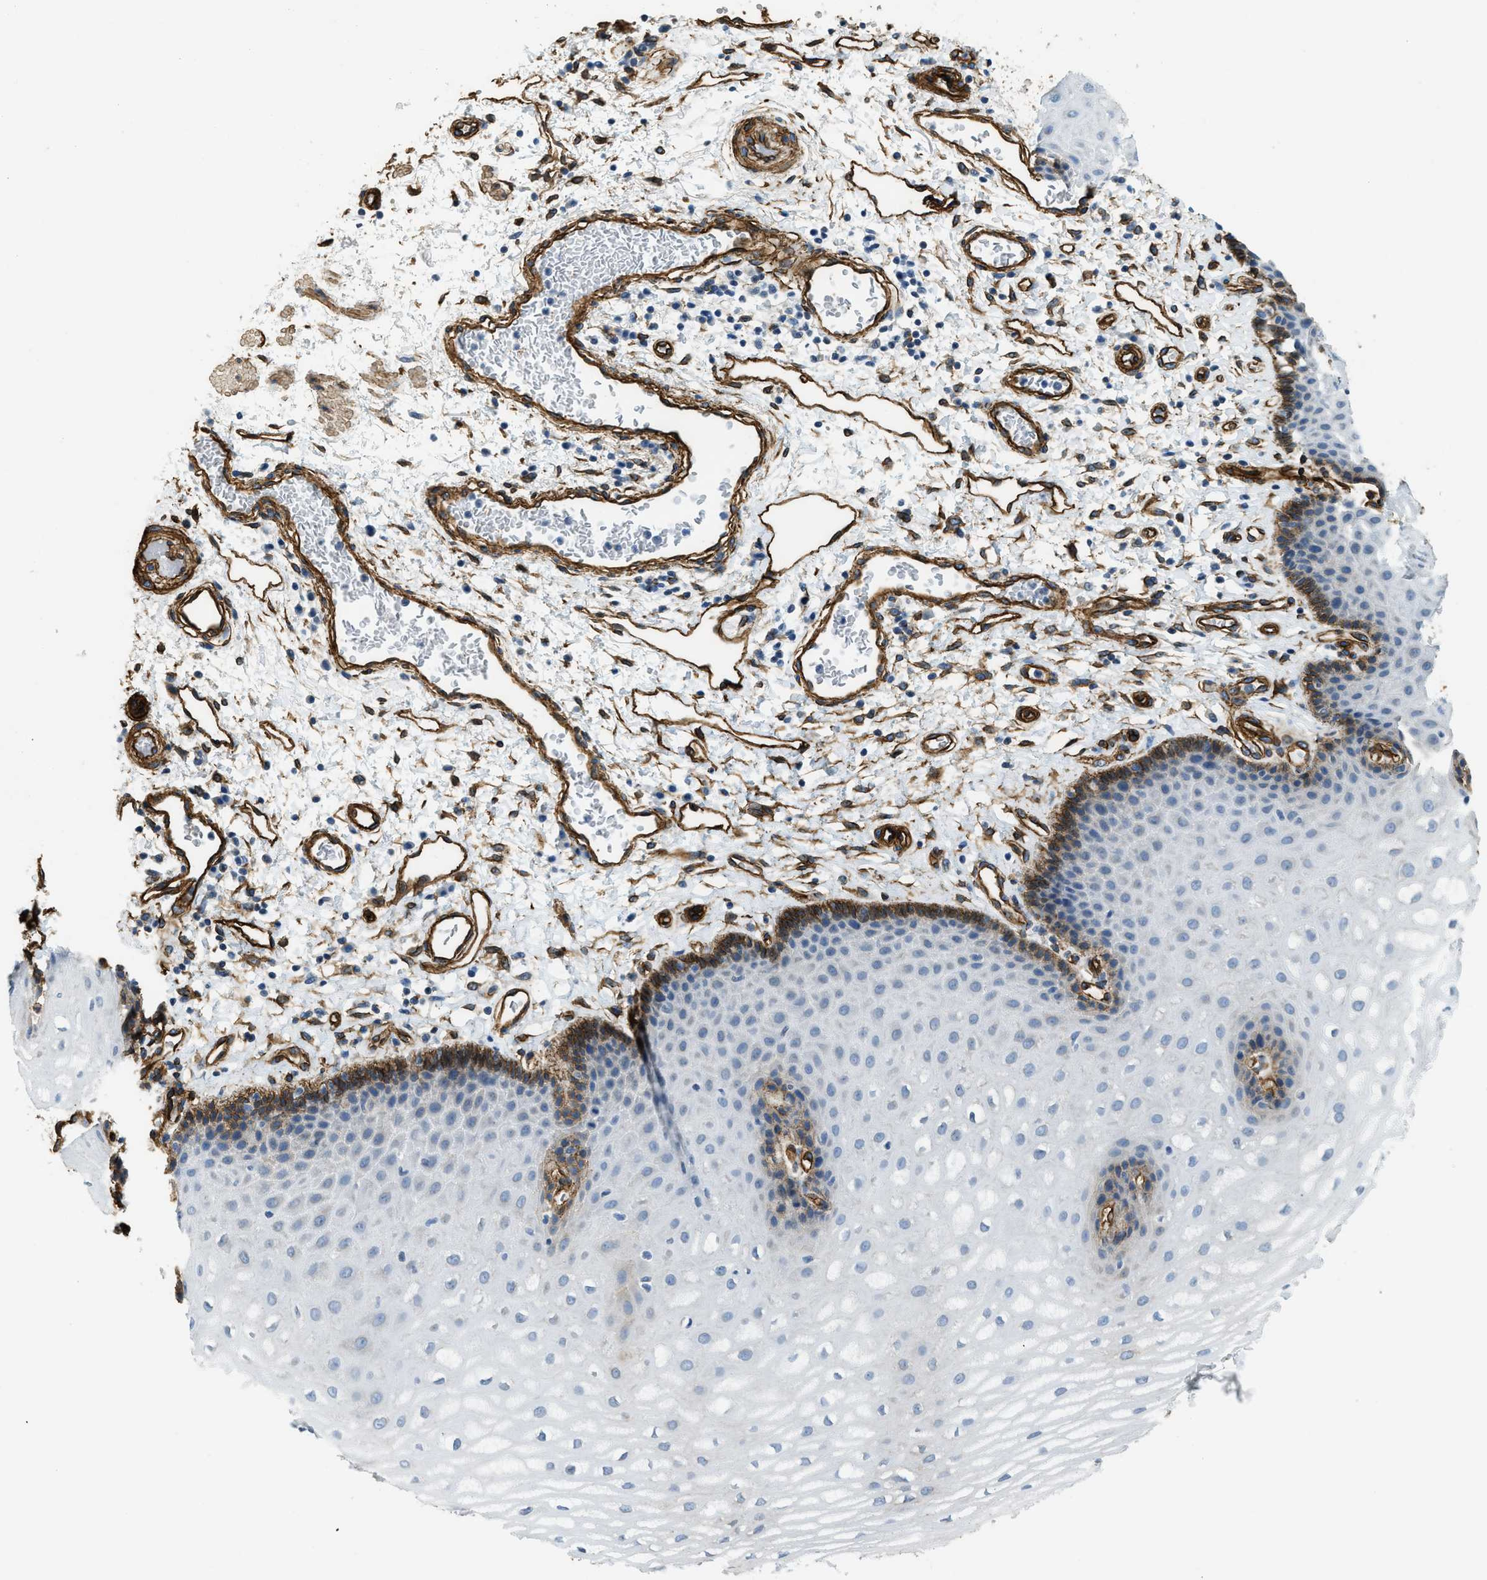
{"staining": {"intensity": "strong", "quantity": "<25%", "location": "cytoplasmic/membranous"}, "tissue": "esophagus", "cell_type": "Squamous epithelial cells", "image_type": "normal", "snomed": [{"axis": "morphology", "description": "Normal tissue, NOS"}, {"axis": "topography", "description": "Esophagus"}], "caption": "Squamous epithelial cells demonstrate strong cytoplasmic/membranous expression in approximately <25% of cells in normal esophagus.", "gene": "TMEM43", "patient": {"sex": "male", "age": 54}}